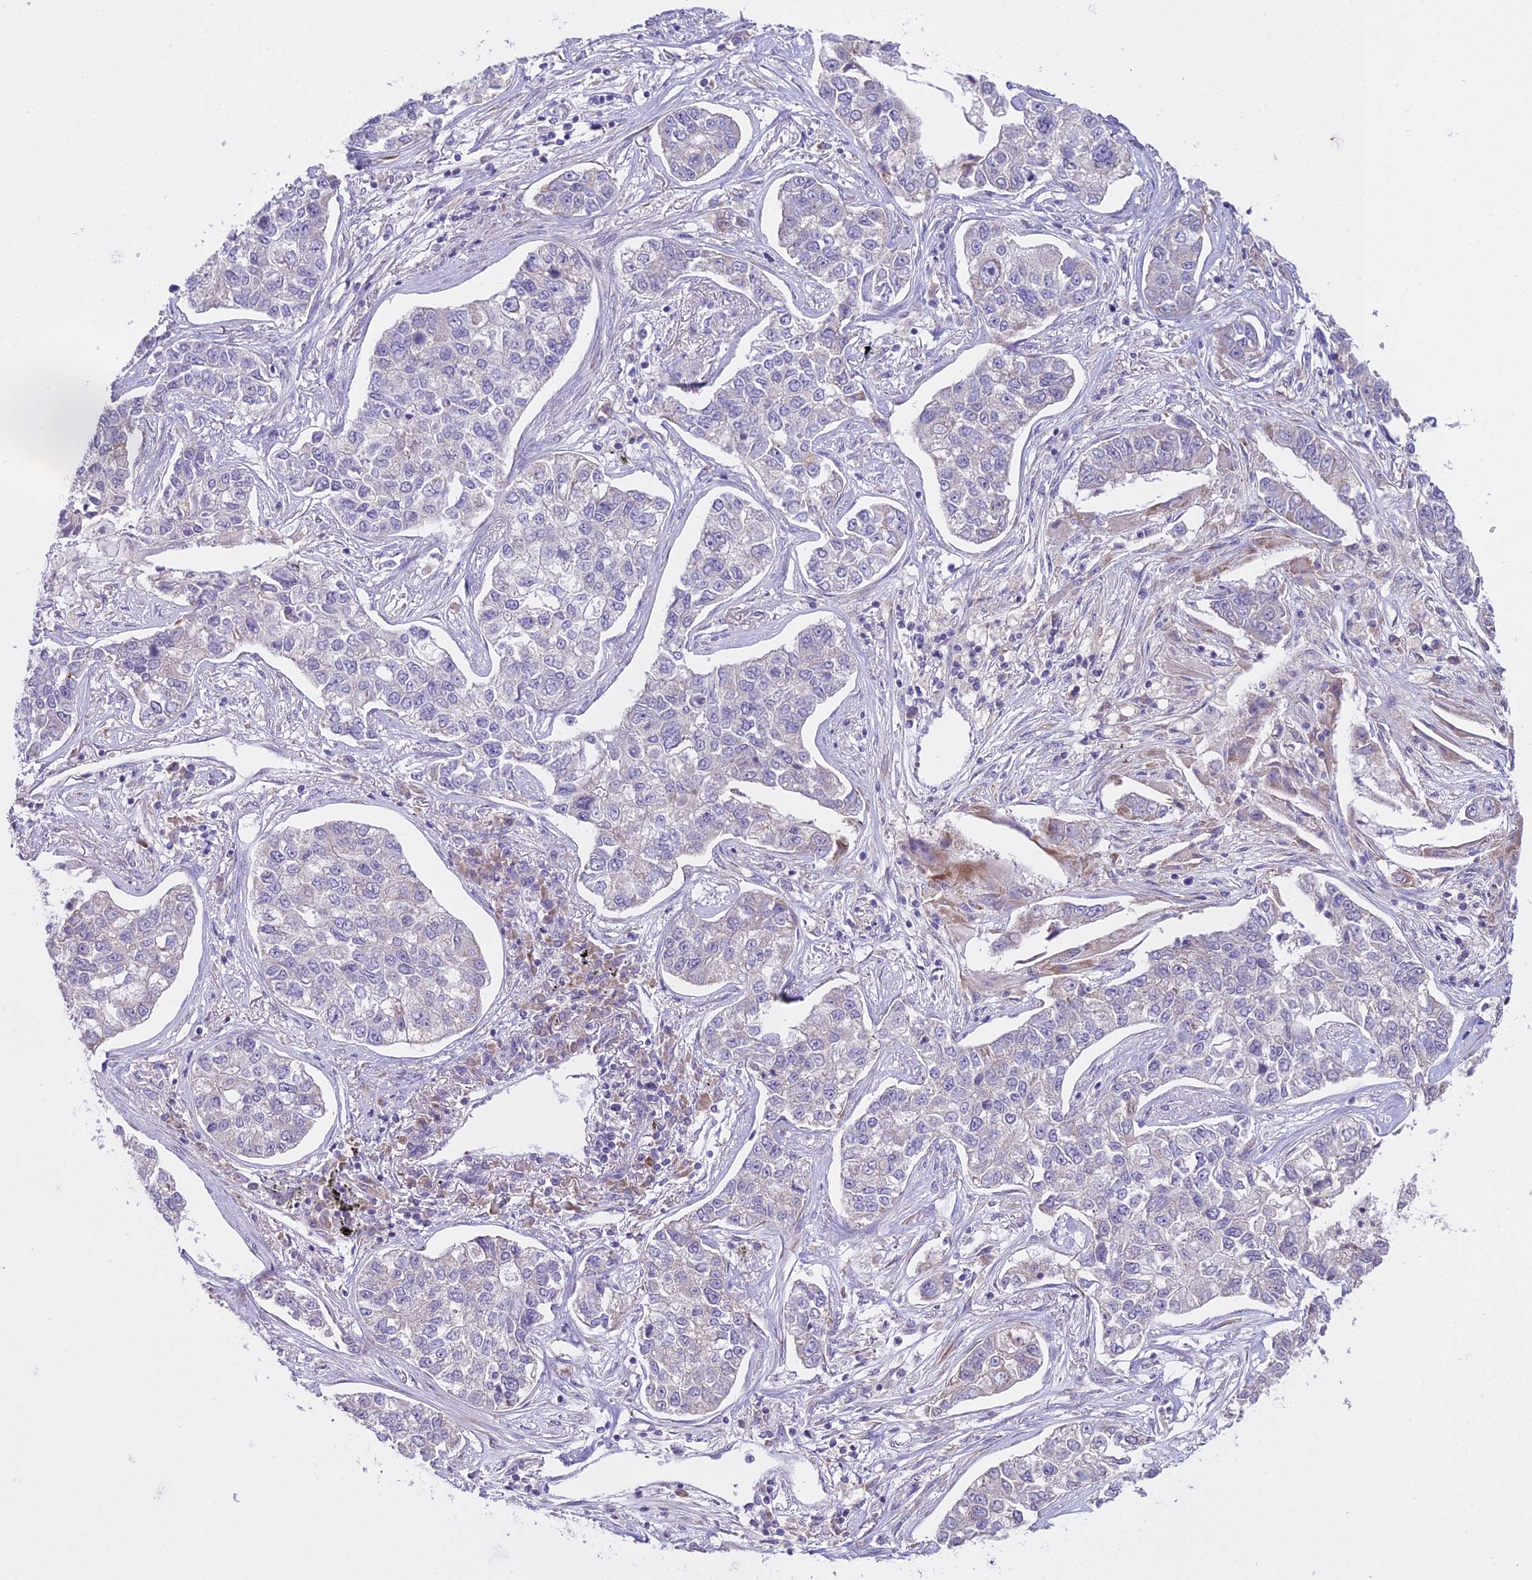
{"staining": {"intensity": "negative", "quantity": "none", "location": "none"}, "tissue": "lung cancer", "cell_type": "Tumor cells", "image_type": "cancer", "snomed": [{"axis": "morphology", "description": "Adenocarcinoma, NOS"}, {"axis": "topography", "description": "Lung"}], "caption": "The image reveals no significant positivity in tumor cells of lung adenocarcinoma.", "gene": "RPS26", "patient": {"sex": "male", "age": 49}}